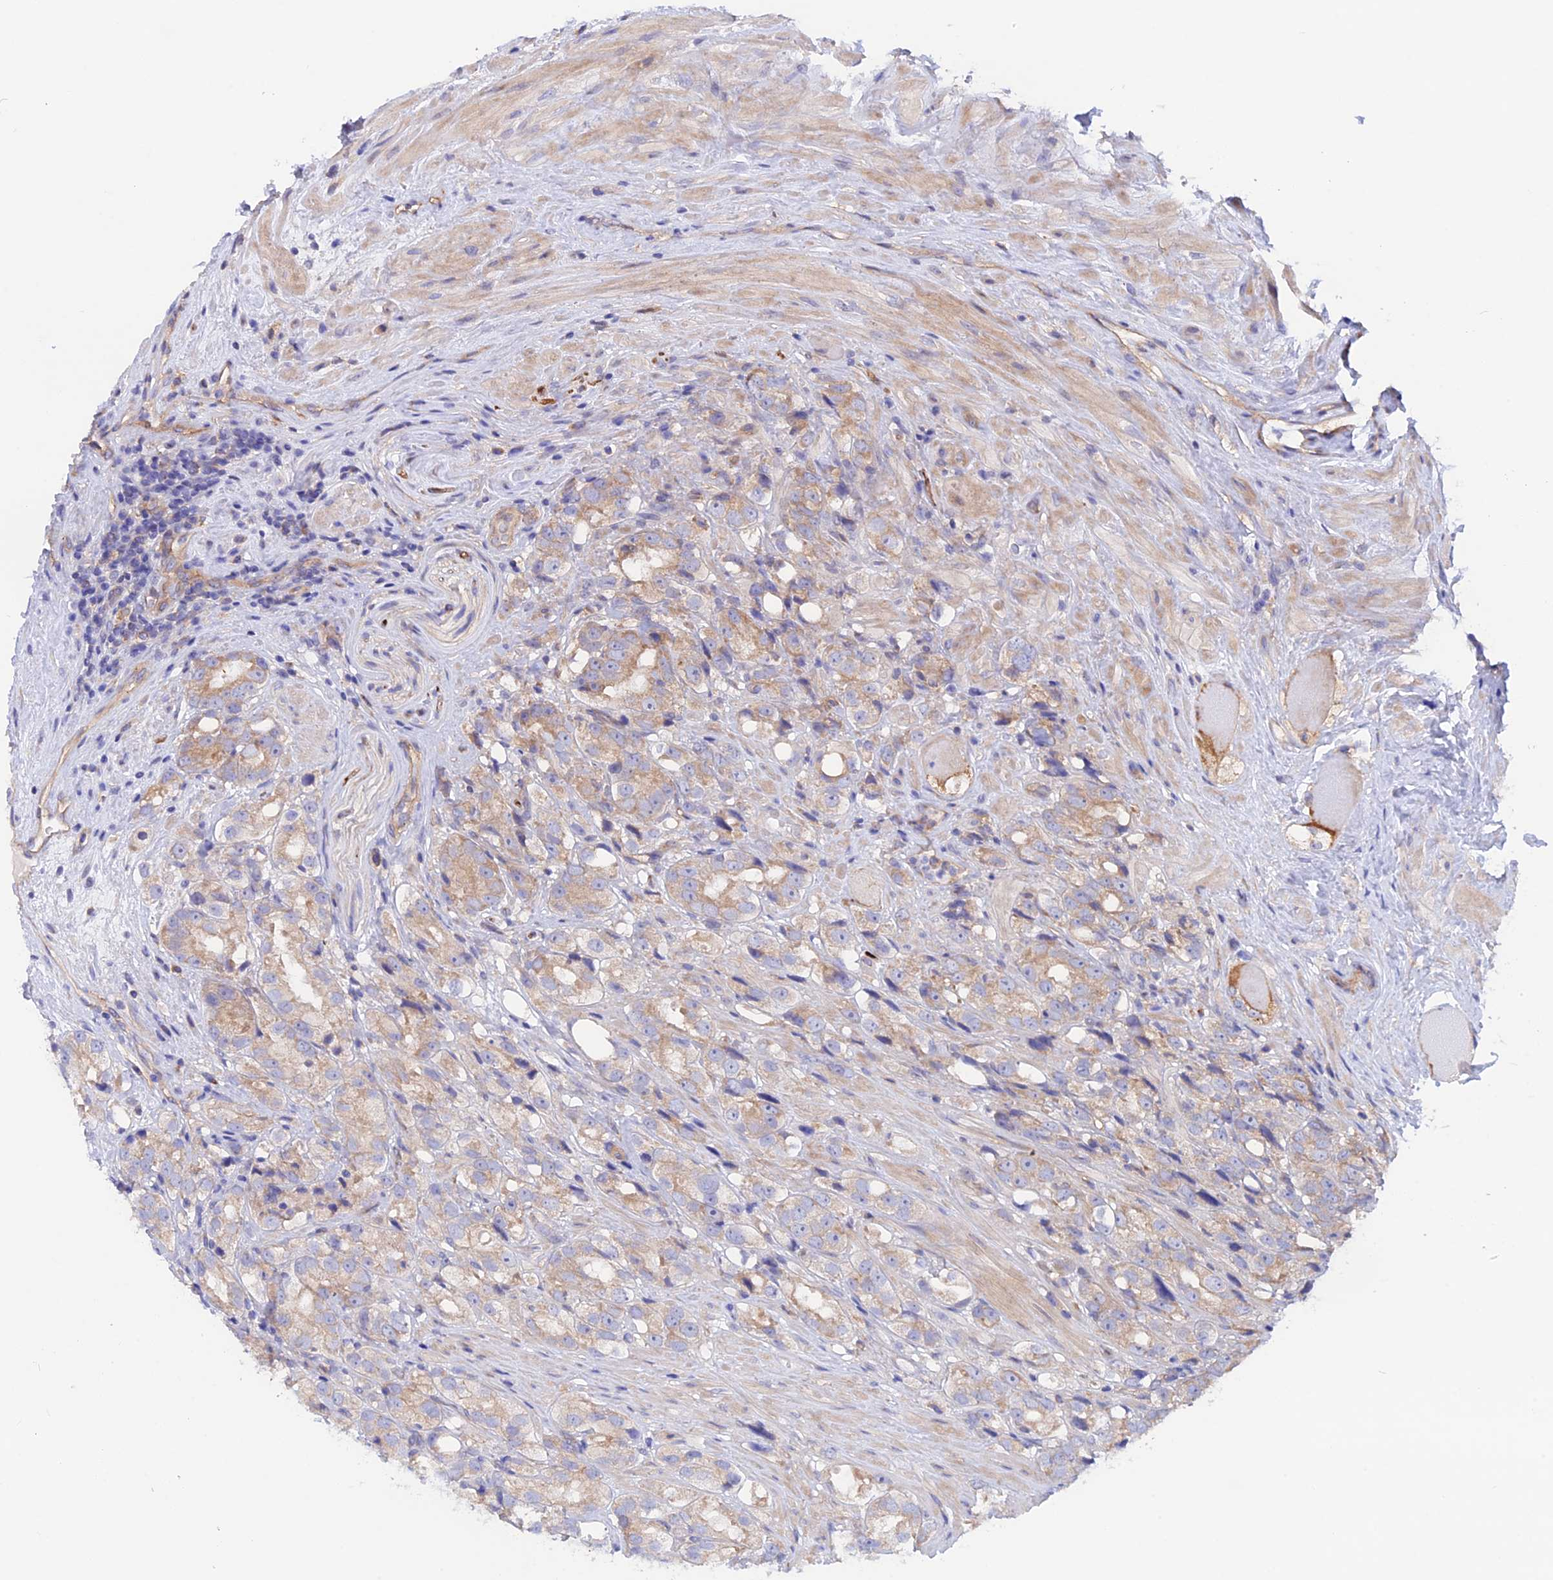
{"staining": {"intensity": "weak", "quantity": "25%-75%", "location": "cytoplasmic/membranous"}, "tissue": "prostate cancer", "cell_type": "Tumor cells", "image_type": "cancer", "snomed": [{"axis": "morphology", "description": "Adenocarcinoma, NOS"}, {"axis": "topography", "description": "Prostate"}], "caption": "IHC staining of prostate cancer, which shows low levels of weak cytoplasmic/membranous staining in approximately 25%-75% of tumor cells indicating weak cytoplasmic/membranous protein positivity. The staining was performed using DAB (brown) for protein detection and nuclei were counterstained in hematoxylin (blue).", "gene": "HYCC1", "patient": {"sex": "male", "age": 79}}